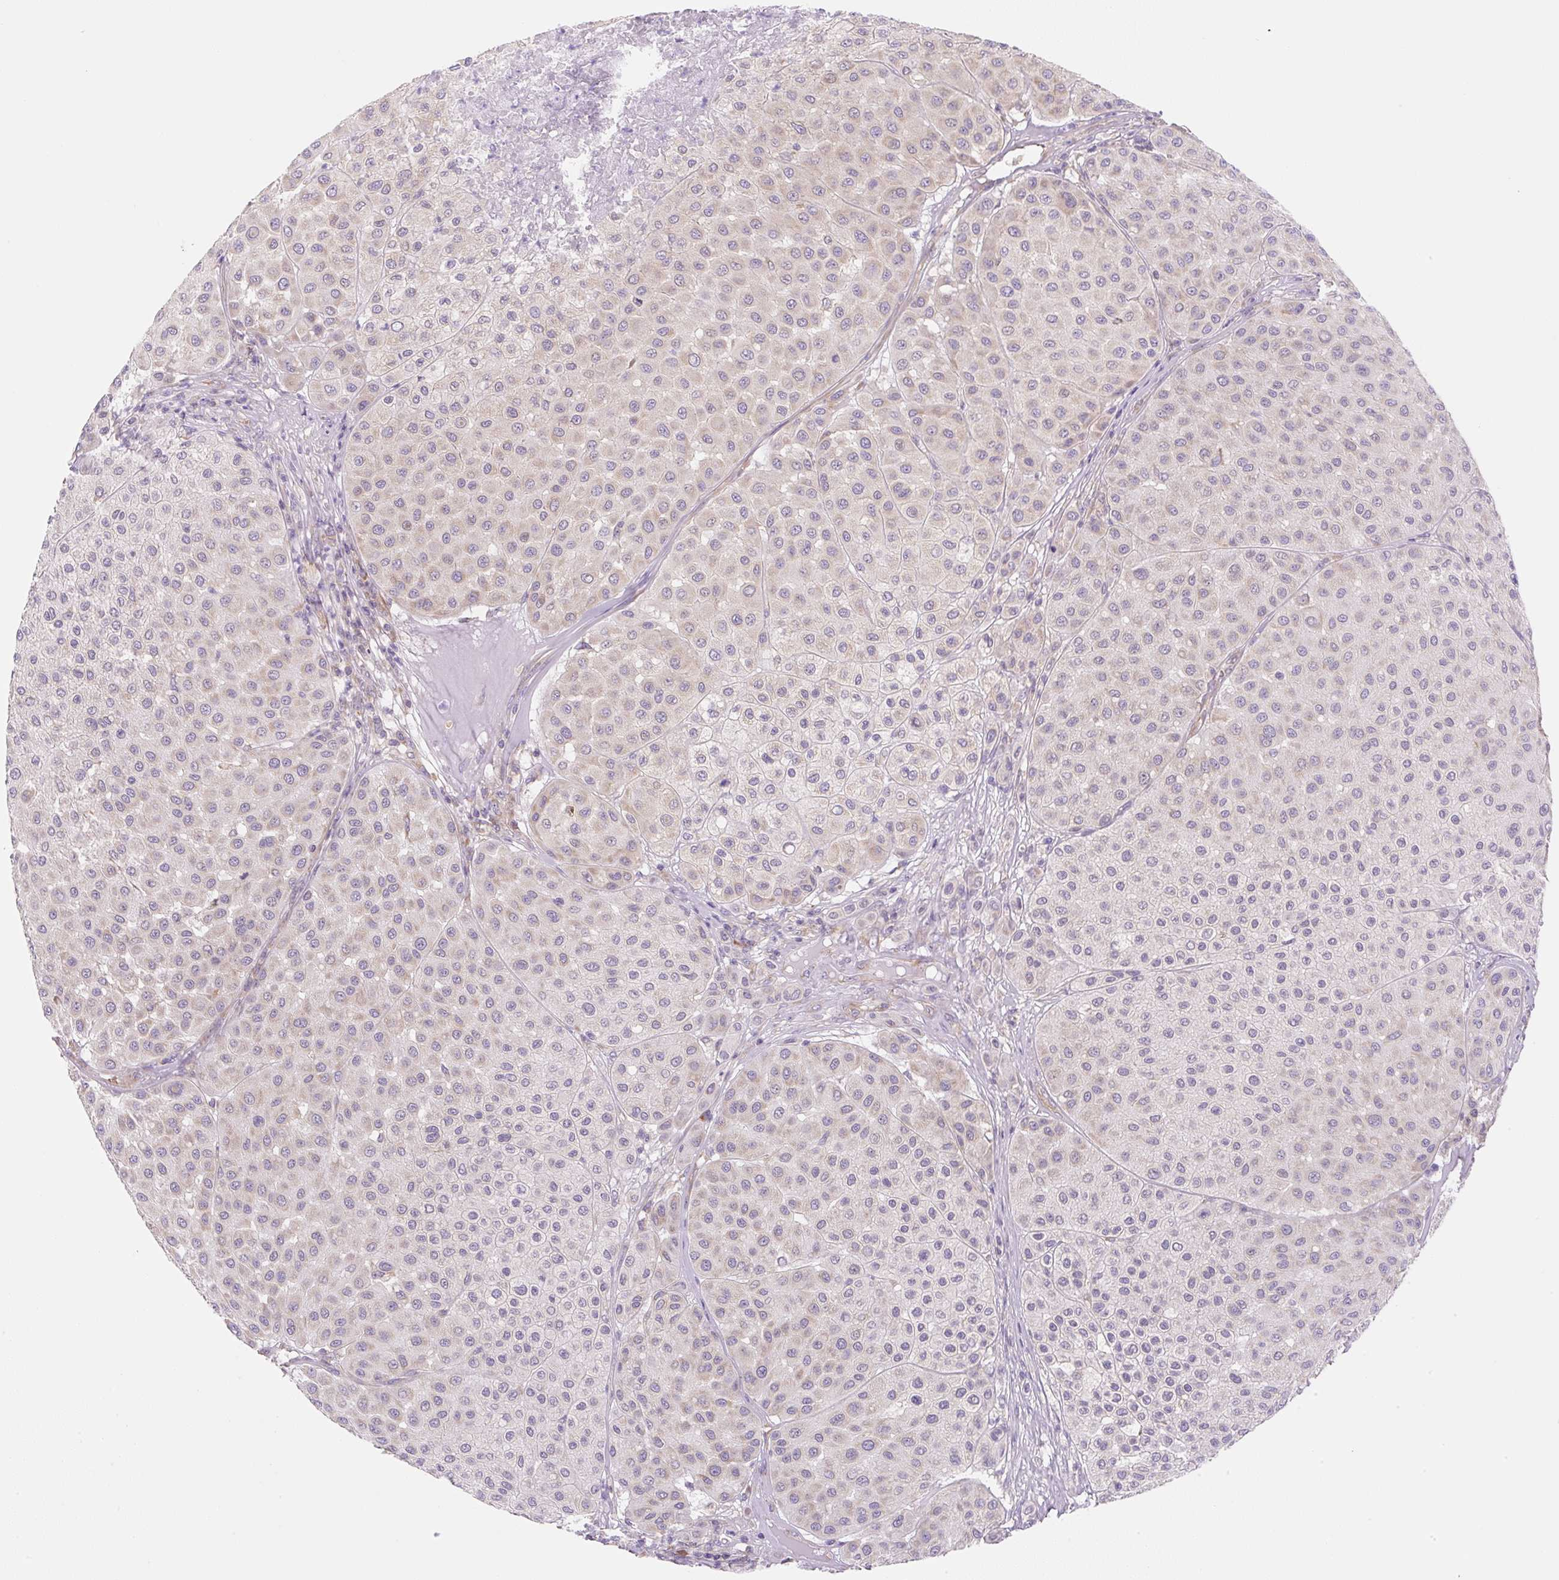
{"staining": {"intensity": "negative", "quantity": "none", "location": "none"}, "tissue": "melanoma", "cell_type": "Tumor cells", "image_type": "cancer", "snomed": [{"axis": "morphology", "description": "Malignant melanoma, Metastatic site"}, {"axis": "topography", "description": "Smooth muscle"}], "caption": "Malignant melanoma (metastatic site) stained for a protein using IHC shows no positivity tumor cells.", "gene": "RPL18A", "patient": {"sex": "male", "age": 41}}